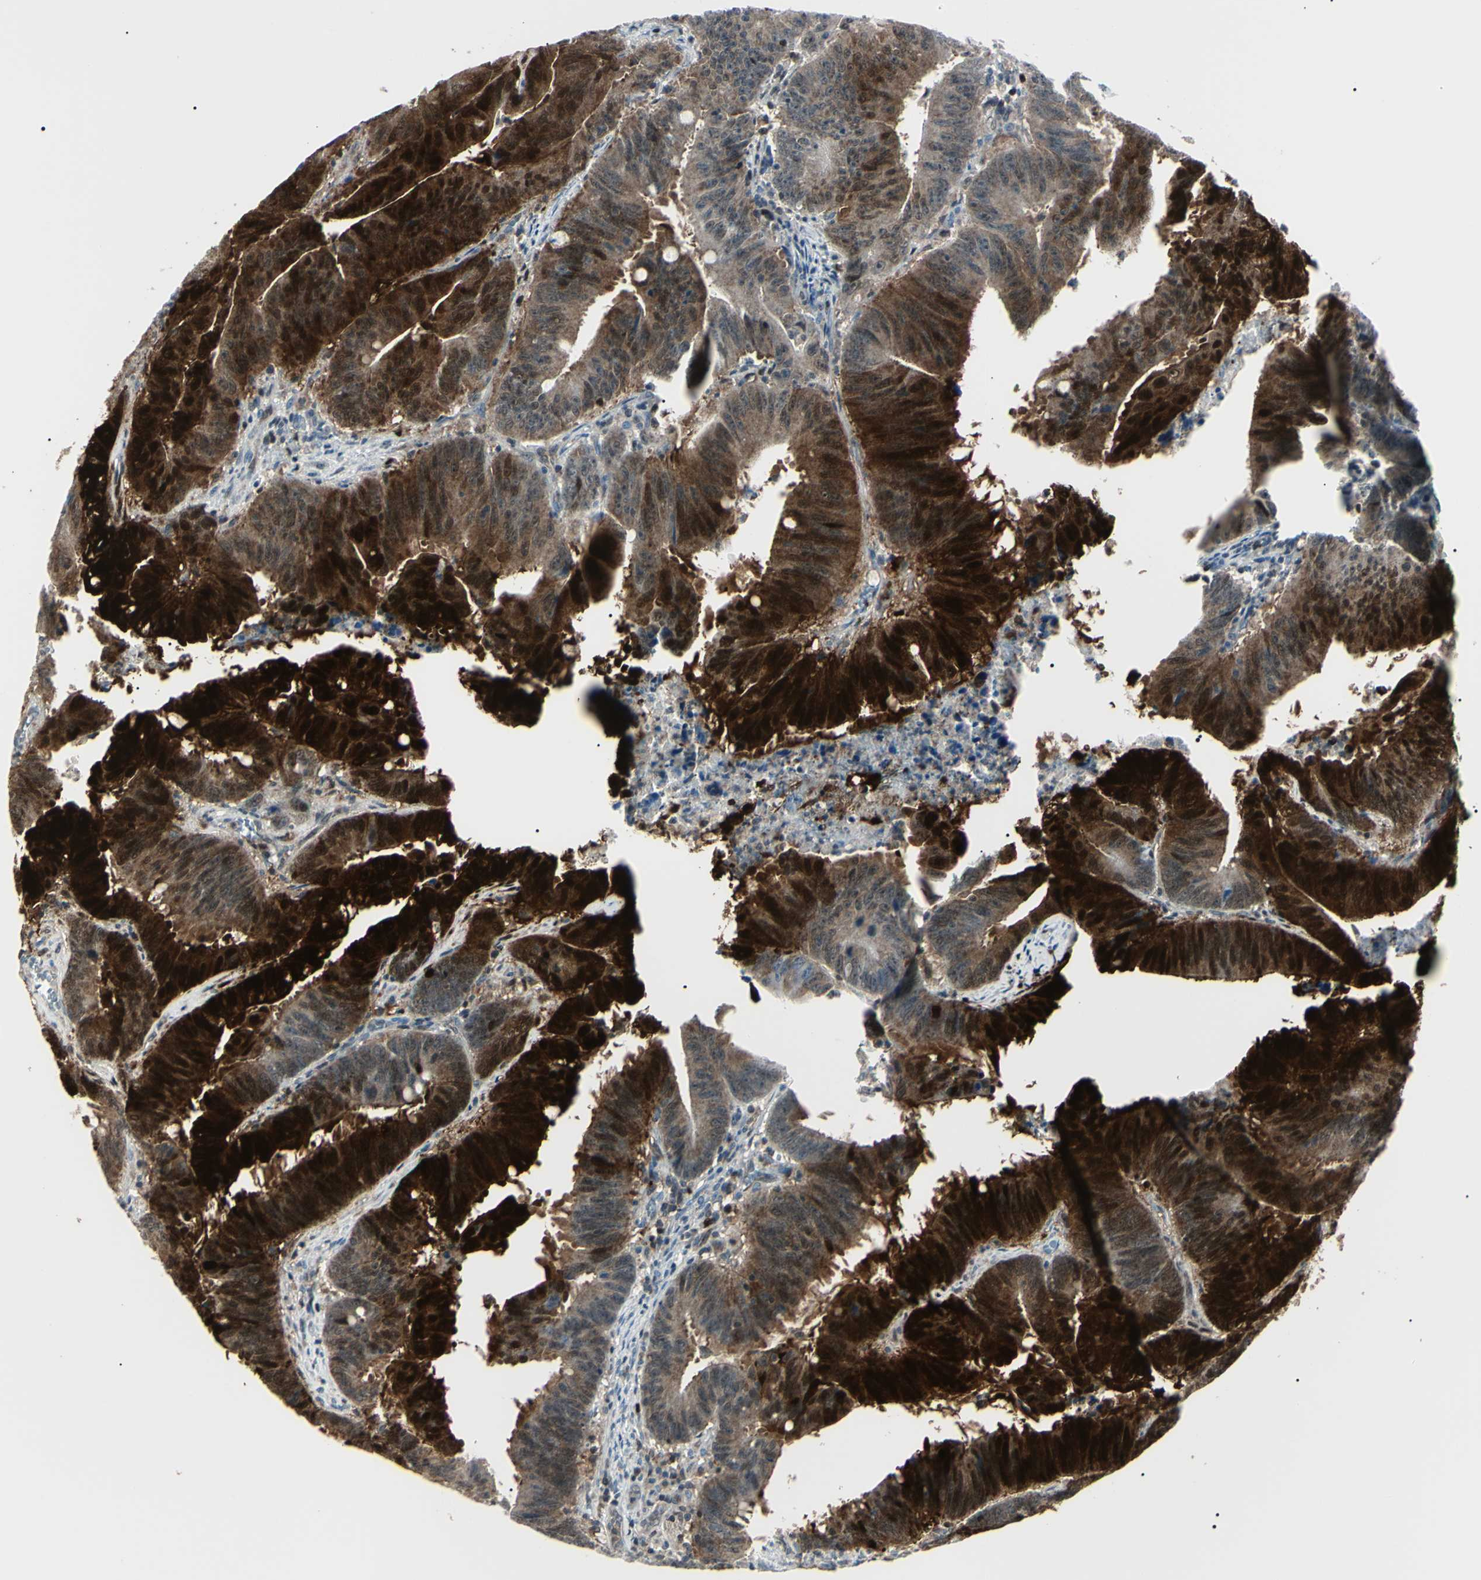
{"staining": {"intensity": "strong", "quantity": ">75%", "location": "cytoplasmic/membranous,nuclear"}, "tissue": "colorectal cancer", "cell_type": "Tumor cells", "image_type": "cancer", "snomed": [{"axis": "morphology", "description": "Adenocarcinoma, NOS"}, {"axis": "topography", "description": "Colon"}], "caption": "Strong cytoplasmic/membranous and nuclear staining for a protein is present in approximately >75% of tumor cells of colorectal cancer (adenocarcinoma) using immunohistochemistry.", "gene": "PGK1", "patient": {"sex": "male", "age": 45}}